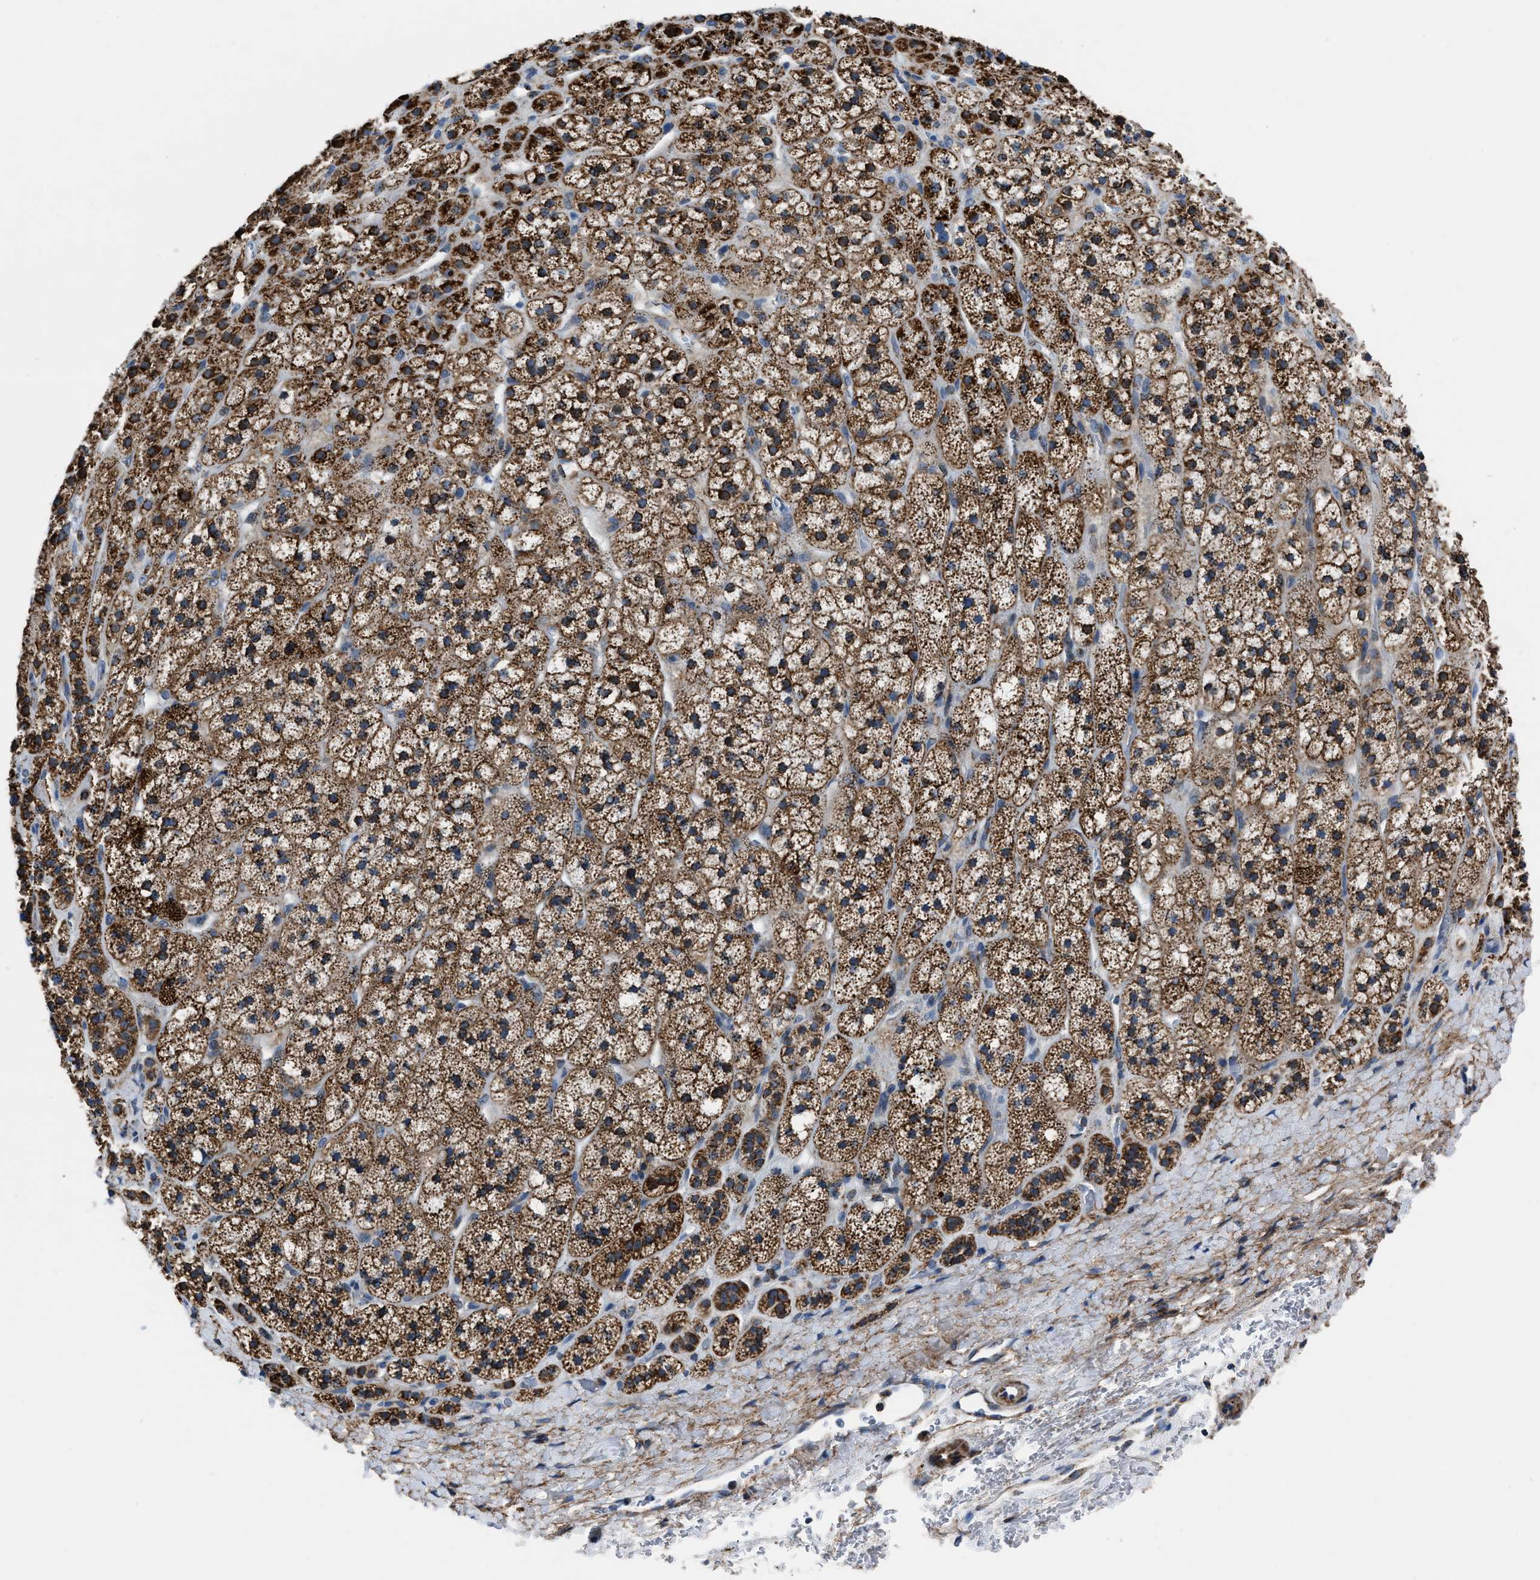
{"staining": {"intensity": "strong", "quantity": ">75%", "location": "cytoplasmic/membranous"}, "tissue": "adrenal gland", "cell_type": "Glandular cells", "image_type": "normal", "snomed": [{"axis": "morphology", "description": "Normal tissue, NOS"}, {"axis": "topography", "description": "Adrenal gland"}], "caption": "Brown immunohistochemical staining in unremarkable adrenal gland demonstrates strong cytoplasmic/membranous positivity in approximately >75% of glandular cells. (Brightfield microscopy of DAB IHC at high magnification).", "gene": "NSD3", "patient": {"sex": "male", "age": 56}}